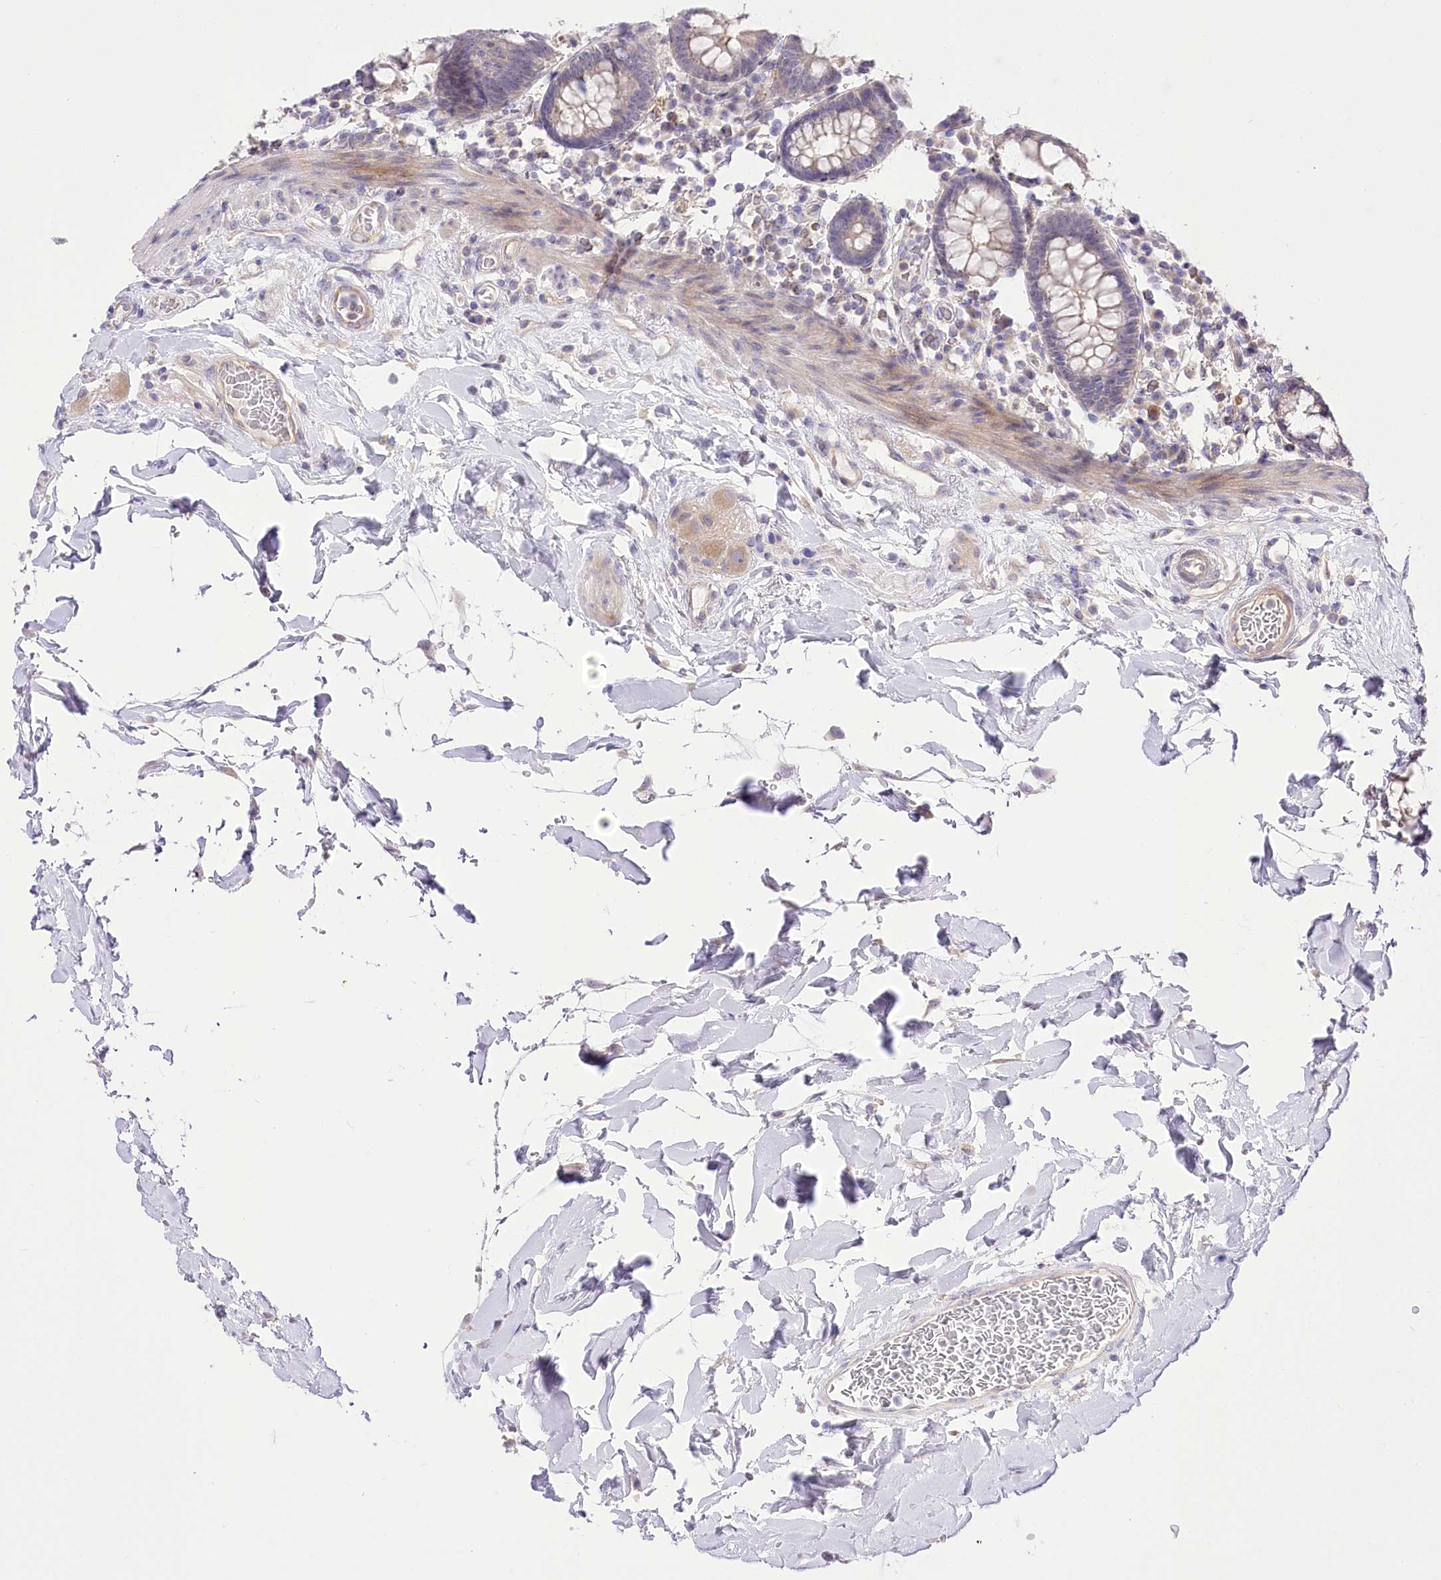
{"staining": {"intensity": "weak", "quantity": ">75%", "location": "cytoplasmic/membranous"}, "tissue": "colon", "cell_type": "Endothelial cells", "image_type": "normal", "snomed": [{"axis": "morphology", "description": "Normal tissue, NOS"}, {"axis": "topography", "description": "Colon"}], "caption": "Normal colon exhibits weak cytoplasmic/membranous expression in approximately >75% of endothelial cells, visualized by immunohistochemistry.", "gene": "HELT", "patient": {"sex": "female", "age": 79}}